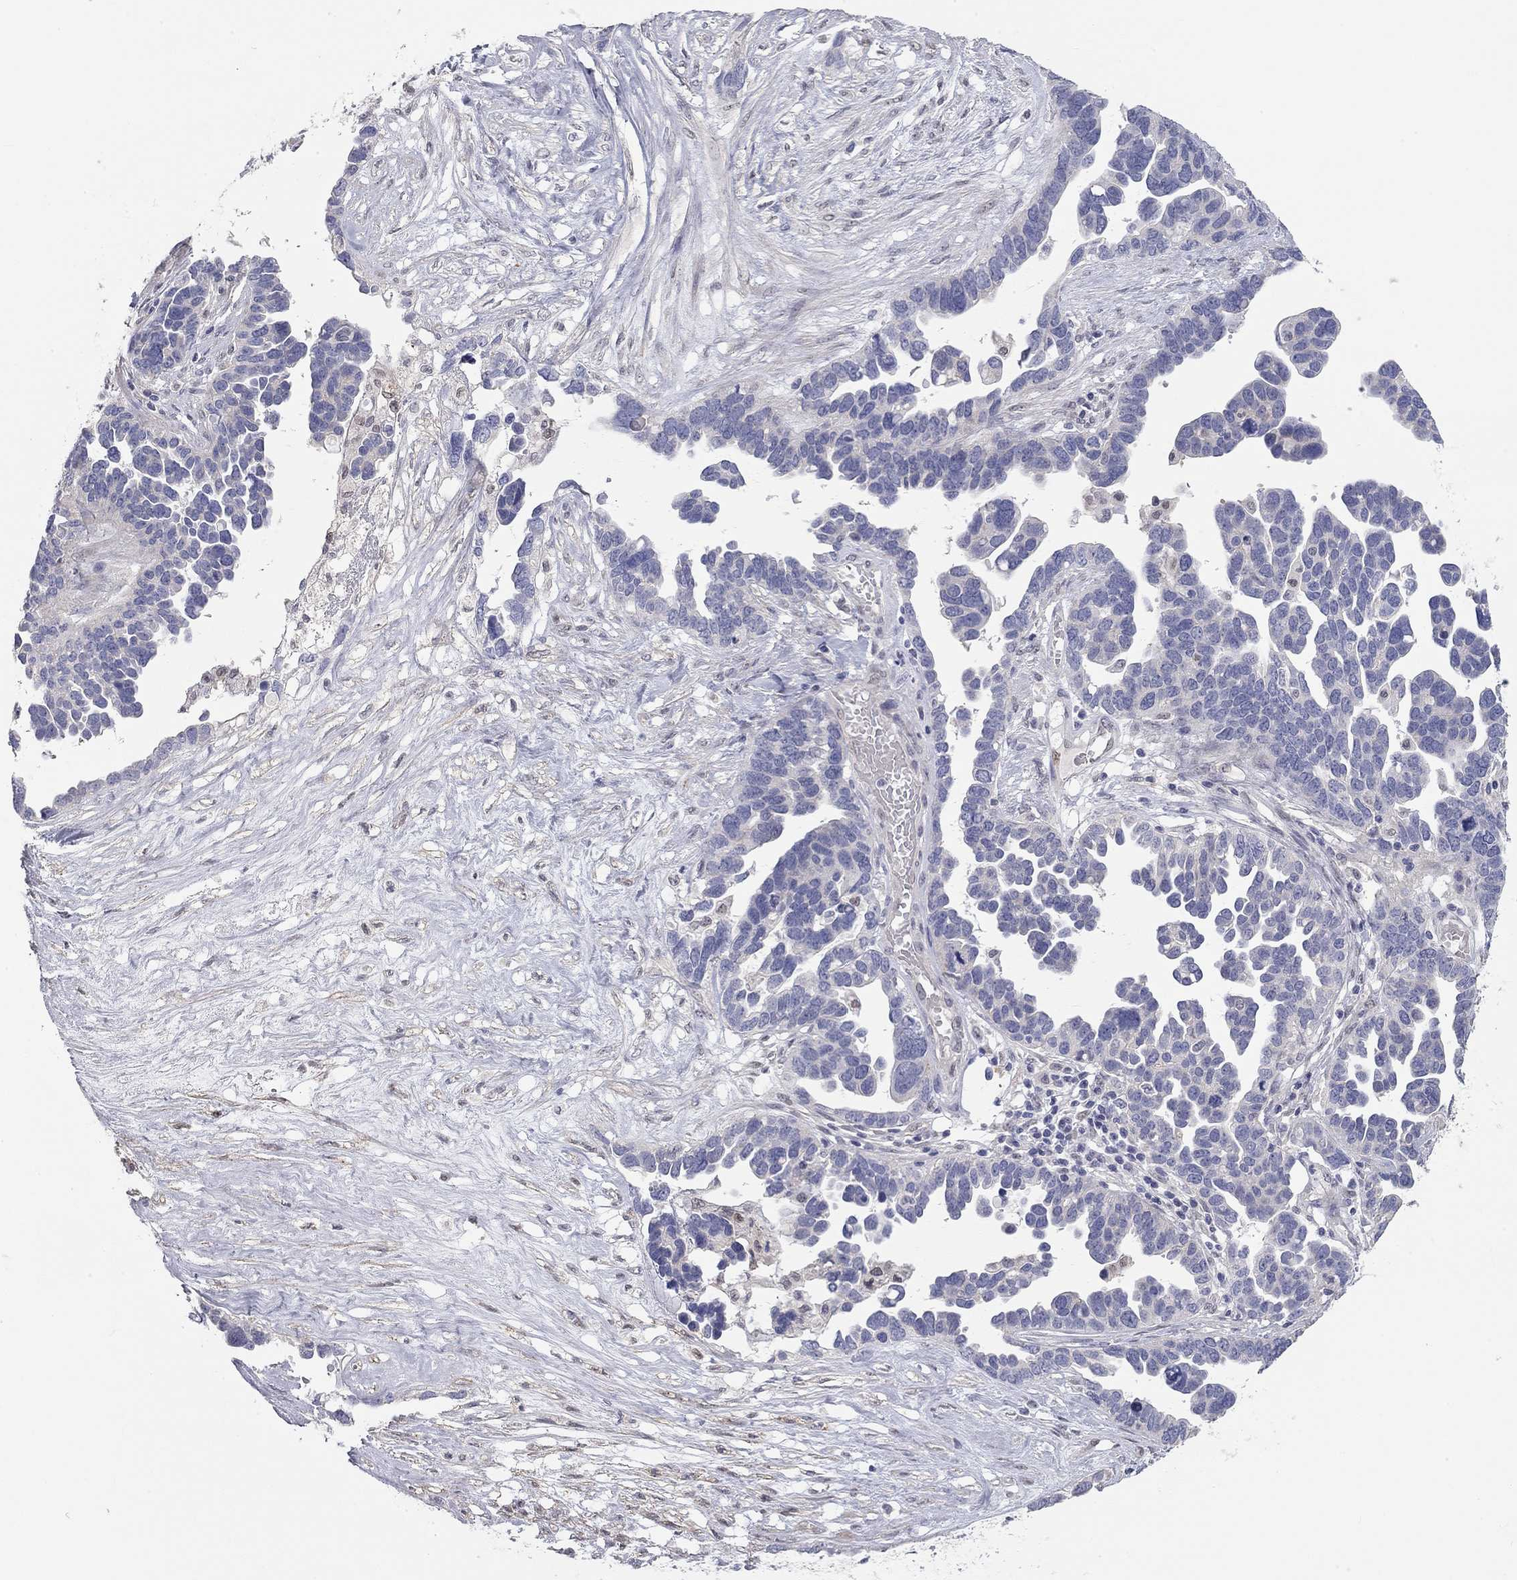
{"staining": {"intensity": "negative", "quantity": "none", "location": "none"}, "tissue": "ovarian cancer", "cell_type": "Tumor cells", "image_type": "cancer", "snomed": [{"axis": "morphology", "description": "Cystadenocarcinoma, serous, NOS"}, {"axis": "topography", "description": "Ovary"}], "caption": "This is an immunohistochemistry (IHC) photomicrograph of human serous cystadenocarcinoma (ovarian). There is no staining in tumor cells.", "gene": "PAPSS2", "patient": {"sex": "female", "age": 54}}